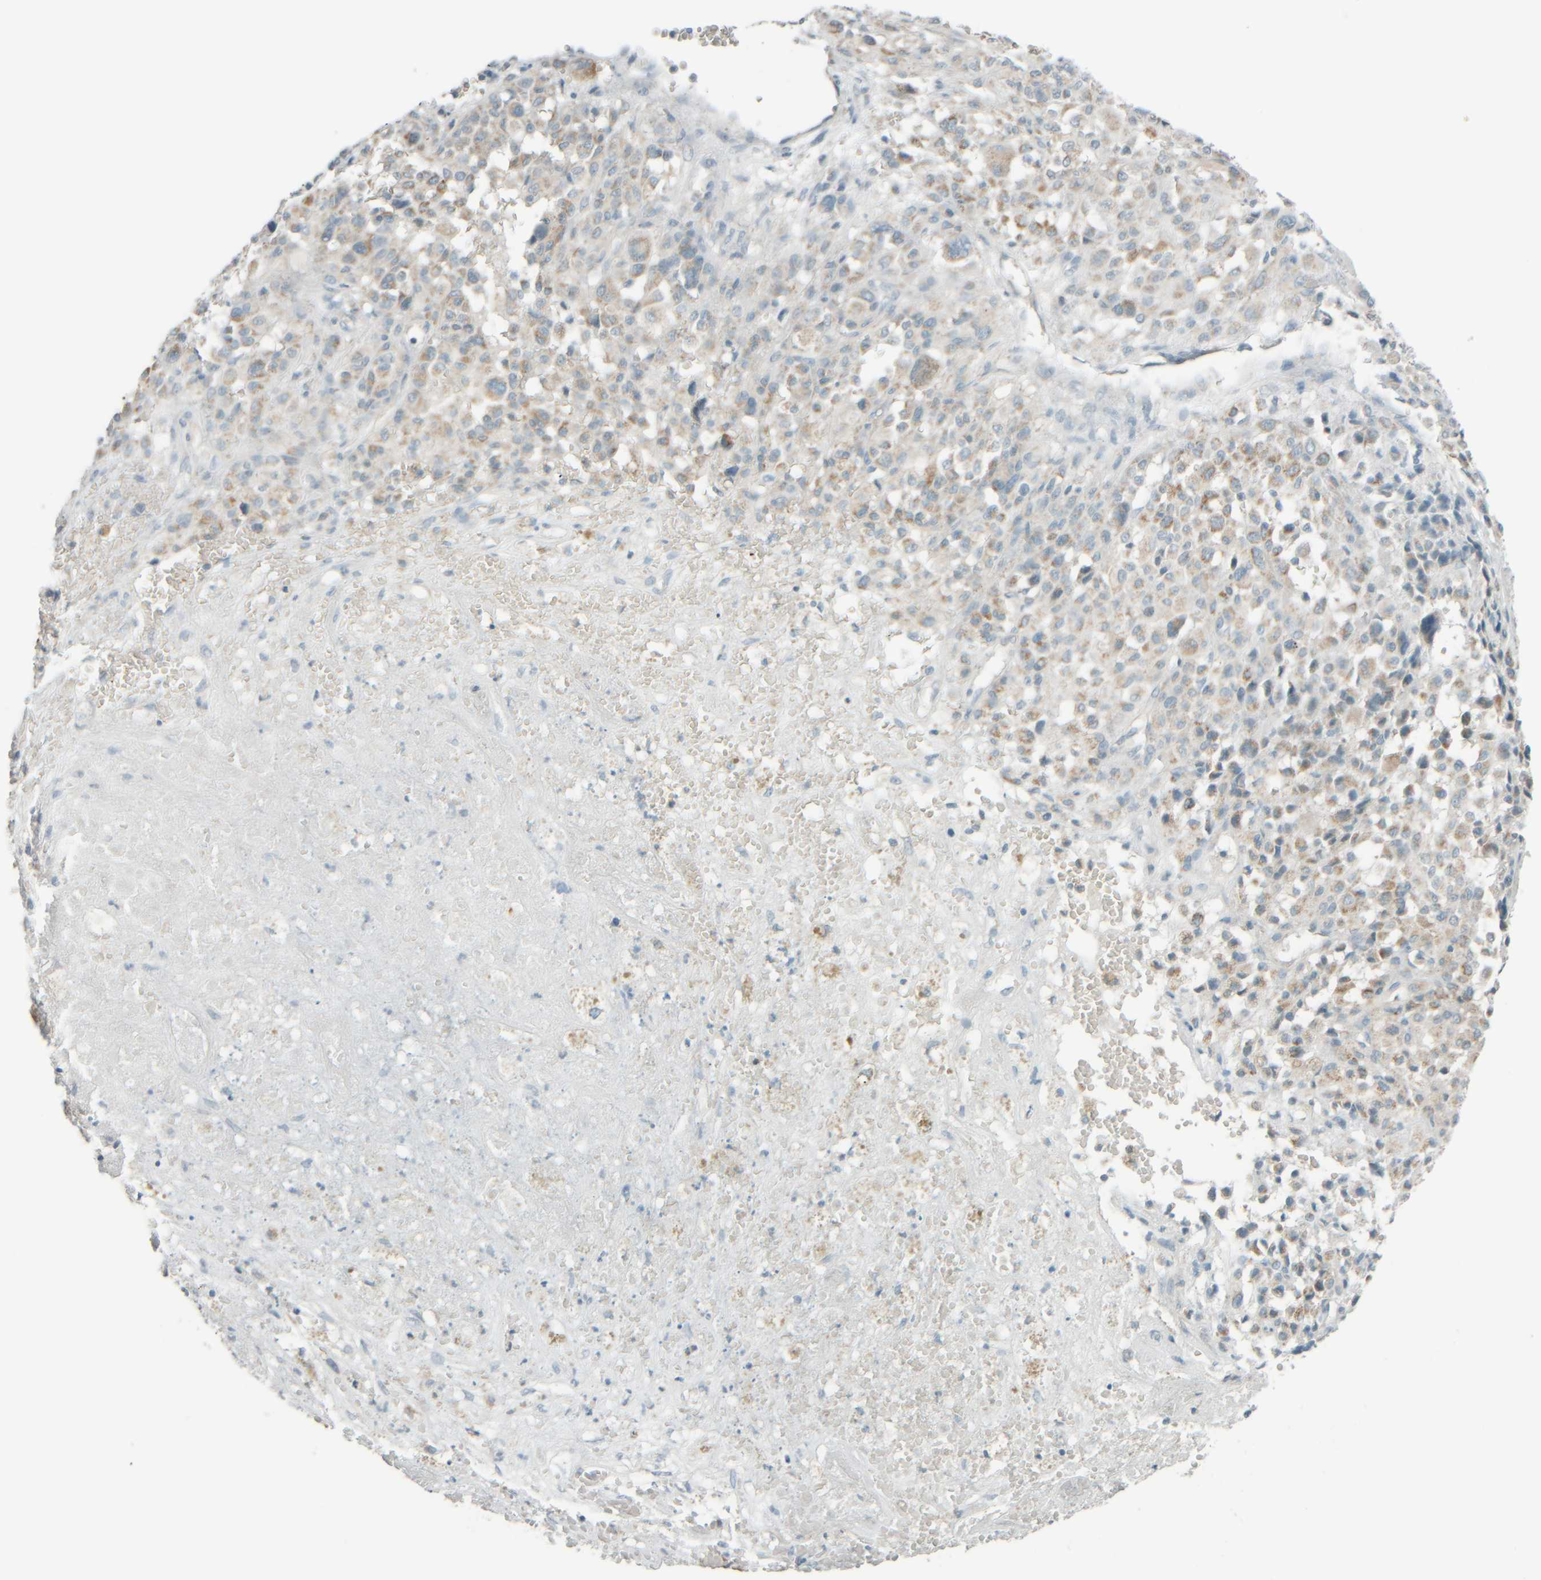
{"staining": {"intensity": "weak", "quantity": ">75%", "location": "cytoplasmic/membranous"}, "tissue": "melanoma", "cell_type": "Tumor cells", "image_type": "cancer", "snomed": [{"axis": "morphology", "description": "Malignant melanoma, Metastatic site"}, {"axis": "topography", "description": "Skin"}], "caption": "This photomicrograph reveals immunohistochemistry (IHC) staining of melanoma, with low weak cytoplasmic/membranous positivity in about >75% of tumor cells.", "gene": "PTGES3L-AARSD1", "patient": {"sex": "female", "age": 74}}